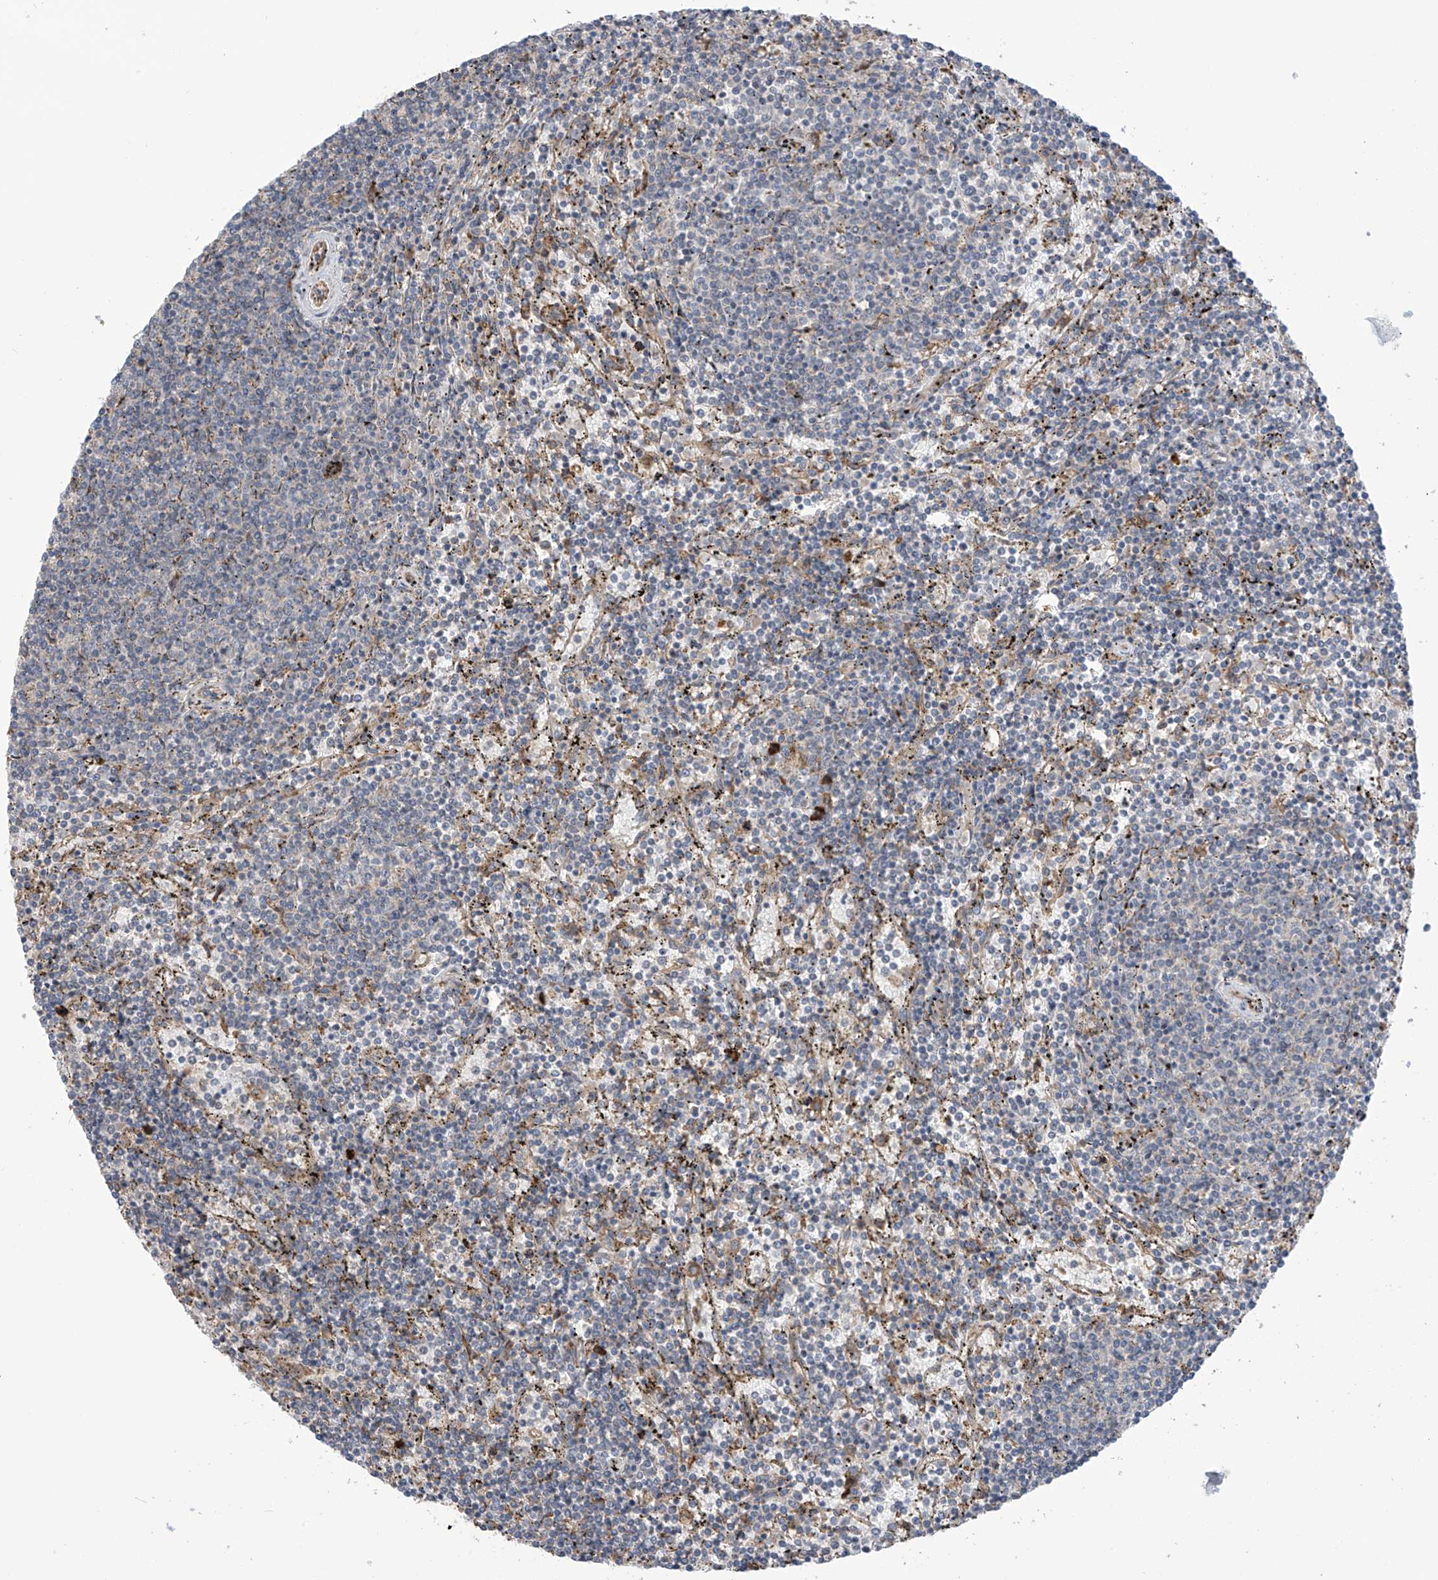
{"staining": {"intensity": "negative", "quantity": "none", "location": "none"}, "tissue": "lymphoma", "cell_type": "Tumor cells", "image_type": "cancer", "snomed": [{"axis": "morphology", "description": "Malignant lymphoma, non-Hodgkin's type, Low grade"}, {"axis": "topography", "description": "Spleen"}], "caption": "This is an immunohistochemistry micrograph of human lymphoma. There is no positivity in tumor cells.", "gene": "KIAA1522", "patient": {"sex": "female", "age": 50}}